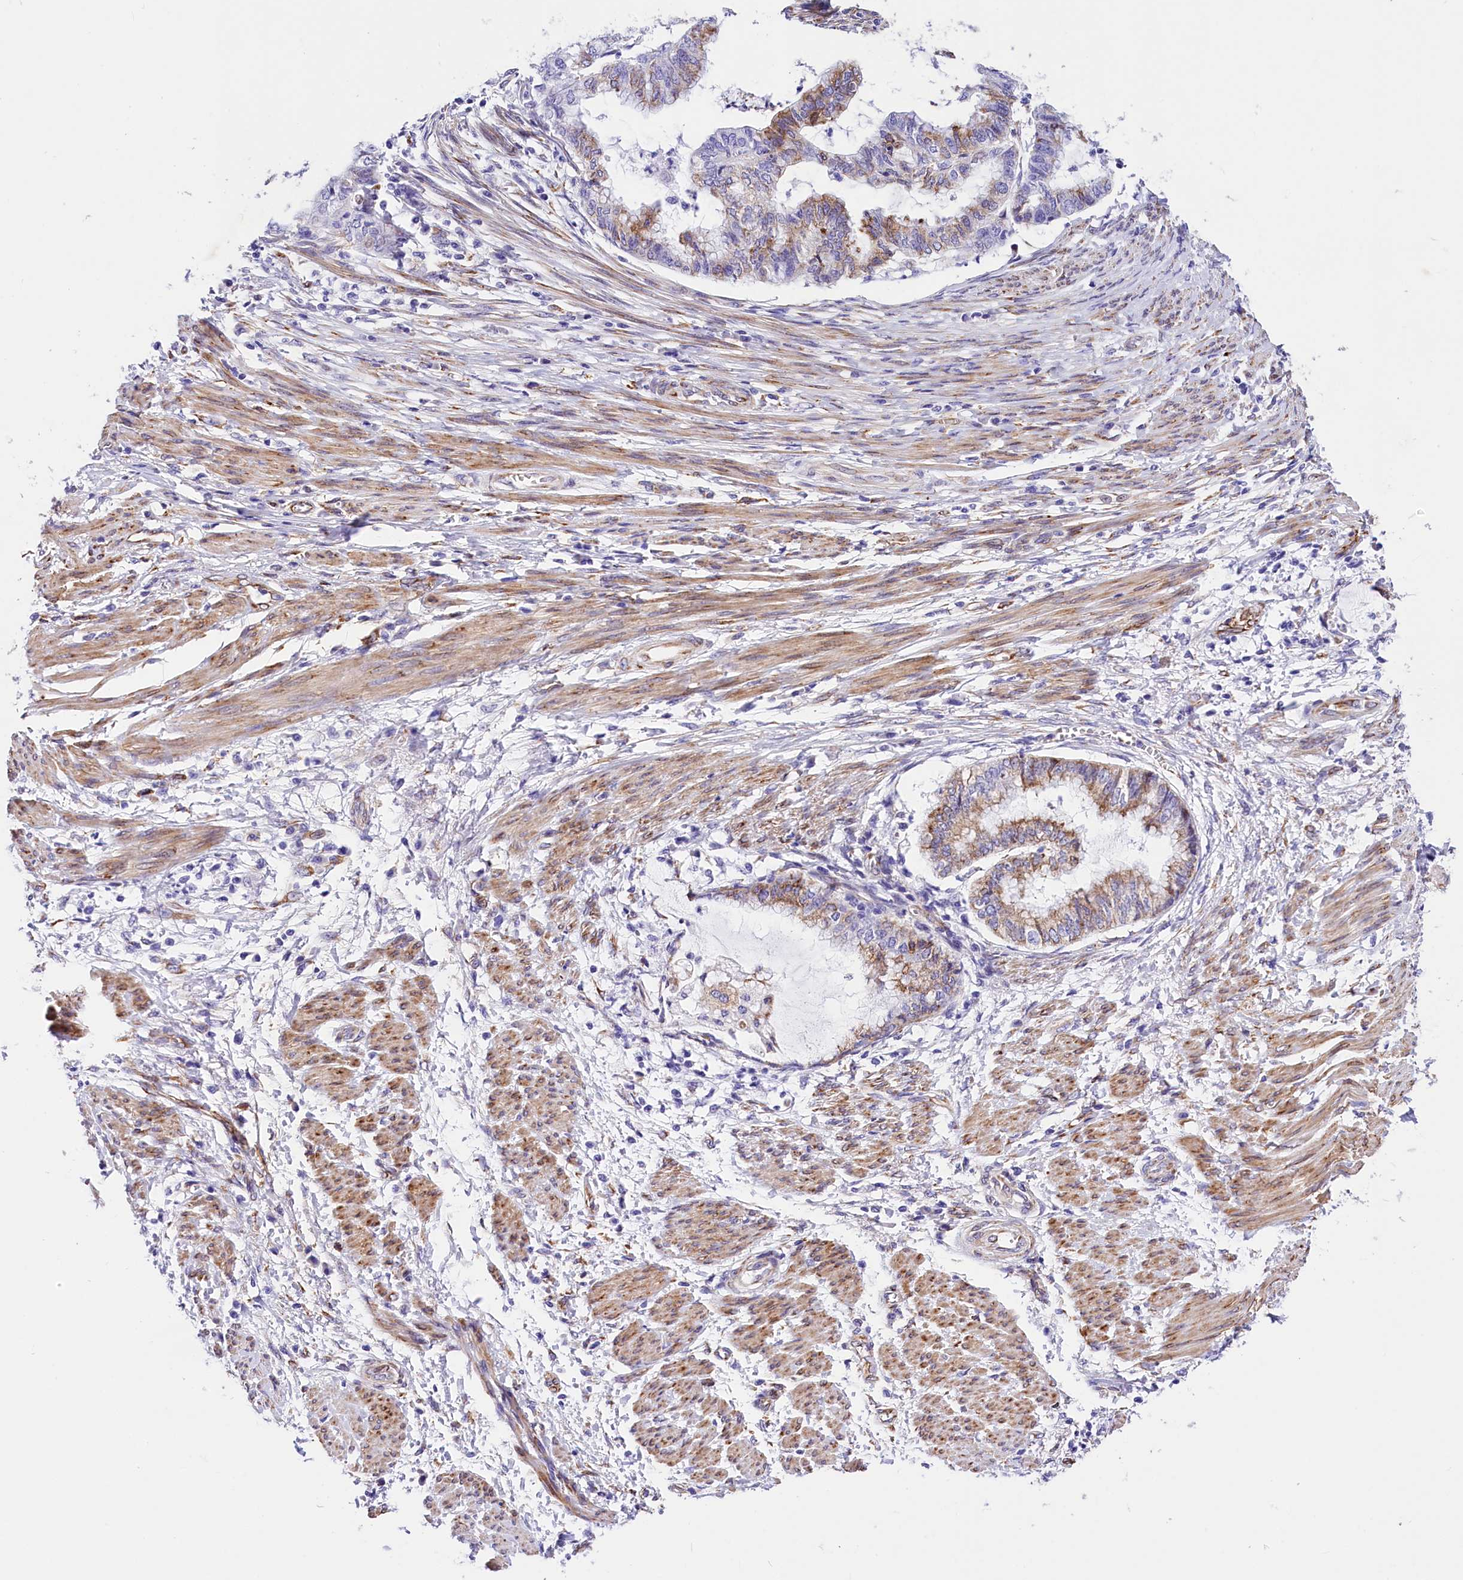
{"staining": {"intensity": "moderate", "quantity": "25%-75%", "location": "cytoplasmic/membranous"}, "tissue": "endometrial cancer", "cell_type": "Tumor cells", "image_type": "cancer", "snomed": [{"axis": "morphology", "description": "Necrosis, NOS"}, {"axis": "morphology", "description": "Adenocarcinoma, NOS"}, {"axis": "topography", "description": "Endometrium"}], "caption": "Immunohistochemical staining of endometrial cancer (adenocarcinoma) shows medium levels of moderate cytoplasmic/membranous positivity in about 25%-75% of tumor cells.", "gene": "ITGA1", "patient": {"sex": "female", "age": 79}}